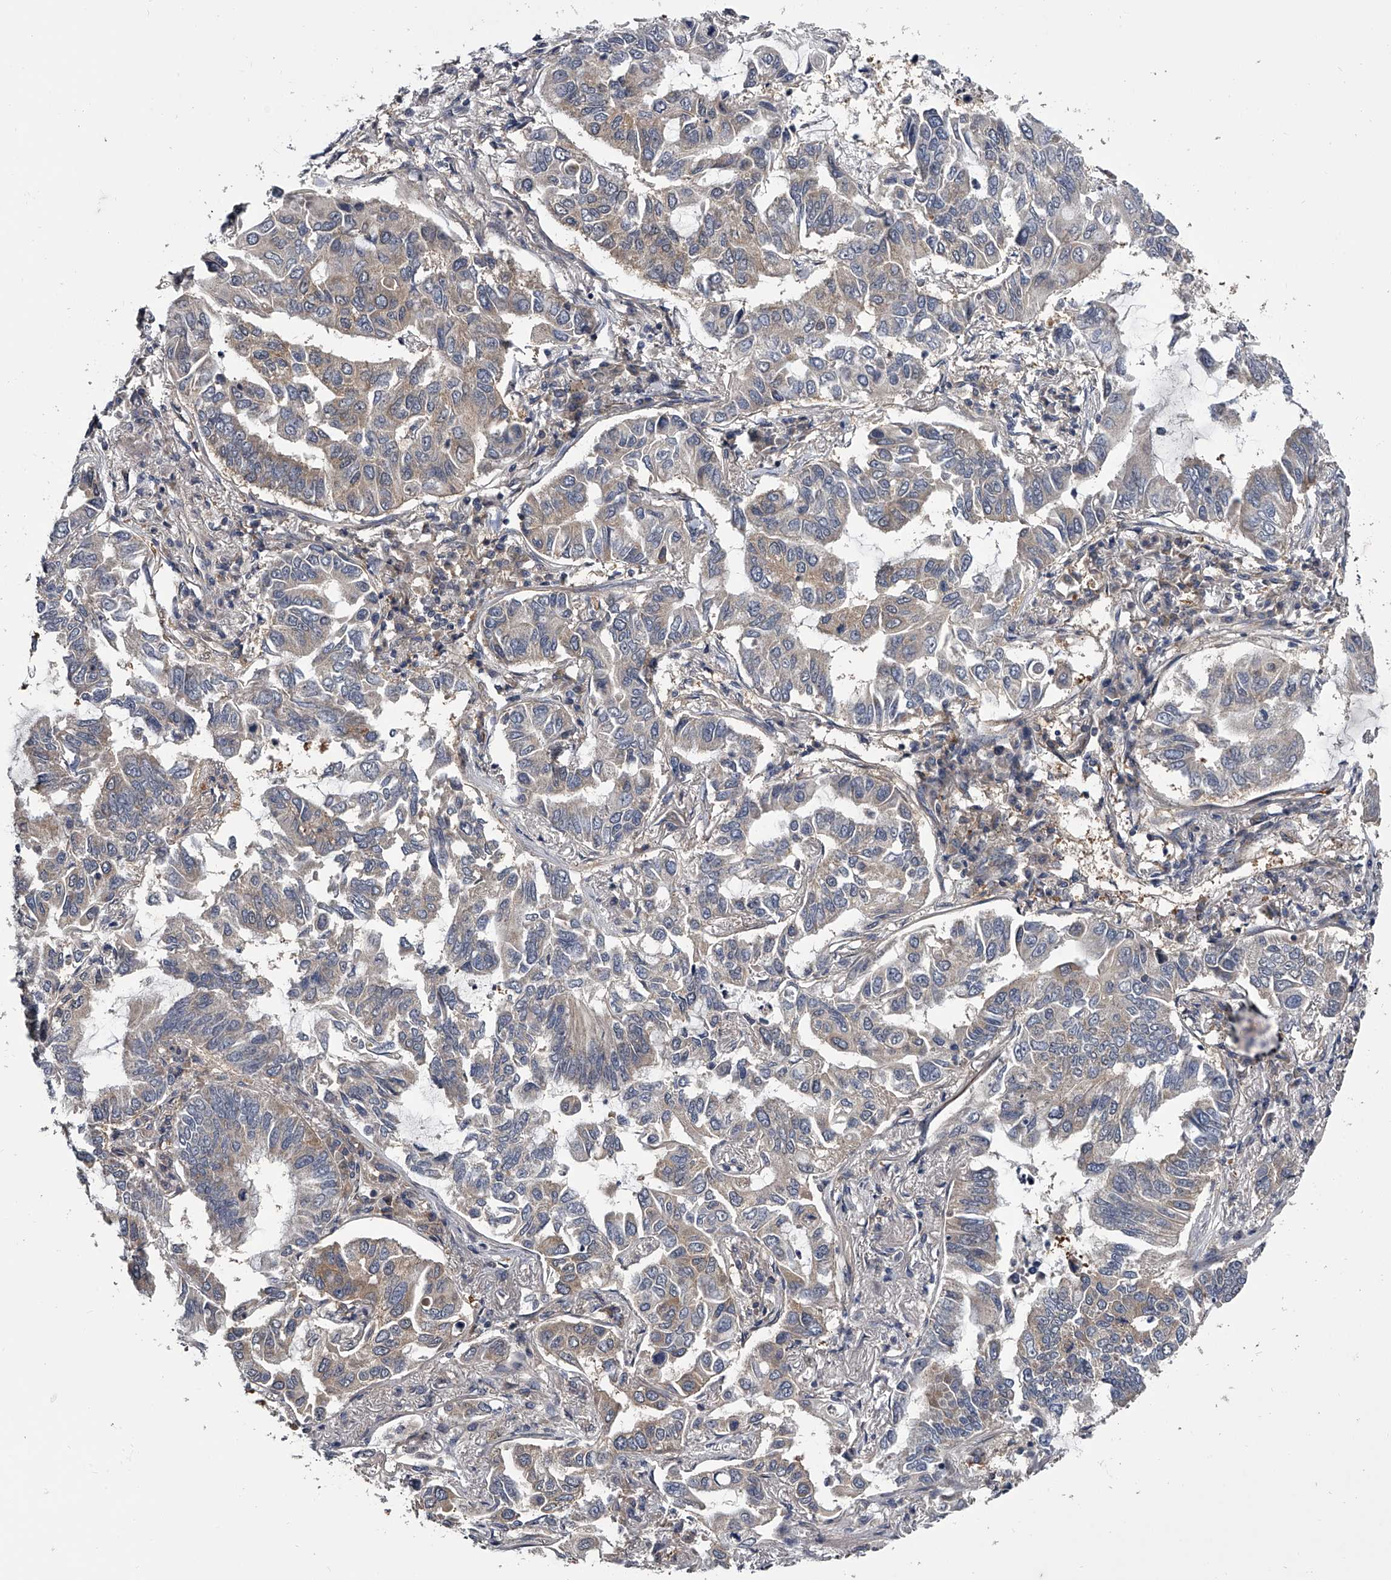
{"staining": {"intensity": "moderate", "quantity": "25%-75%", "location": "cytoplasmic/membranous"}, "tissue": "lung cancer", "cell_type": "Tumor cells", "image_type": "cancer", "snomed": [{"axis": "morphology", "description": "Adenocarcinoma, NOS"}, {"axis": "topography", "description": "Lung"}], "caption": "Brown immunohistochemical staining in human lung cancer exhibits moderate cytoplasmic/membranous positivity in about 25%-75% of tumor cells.", "gene": "GAPVD1", "patient": {"sex": "male", "age": 64}}